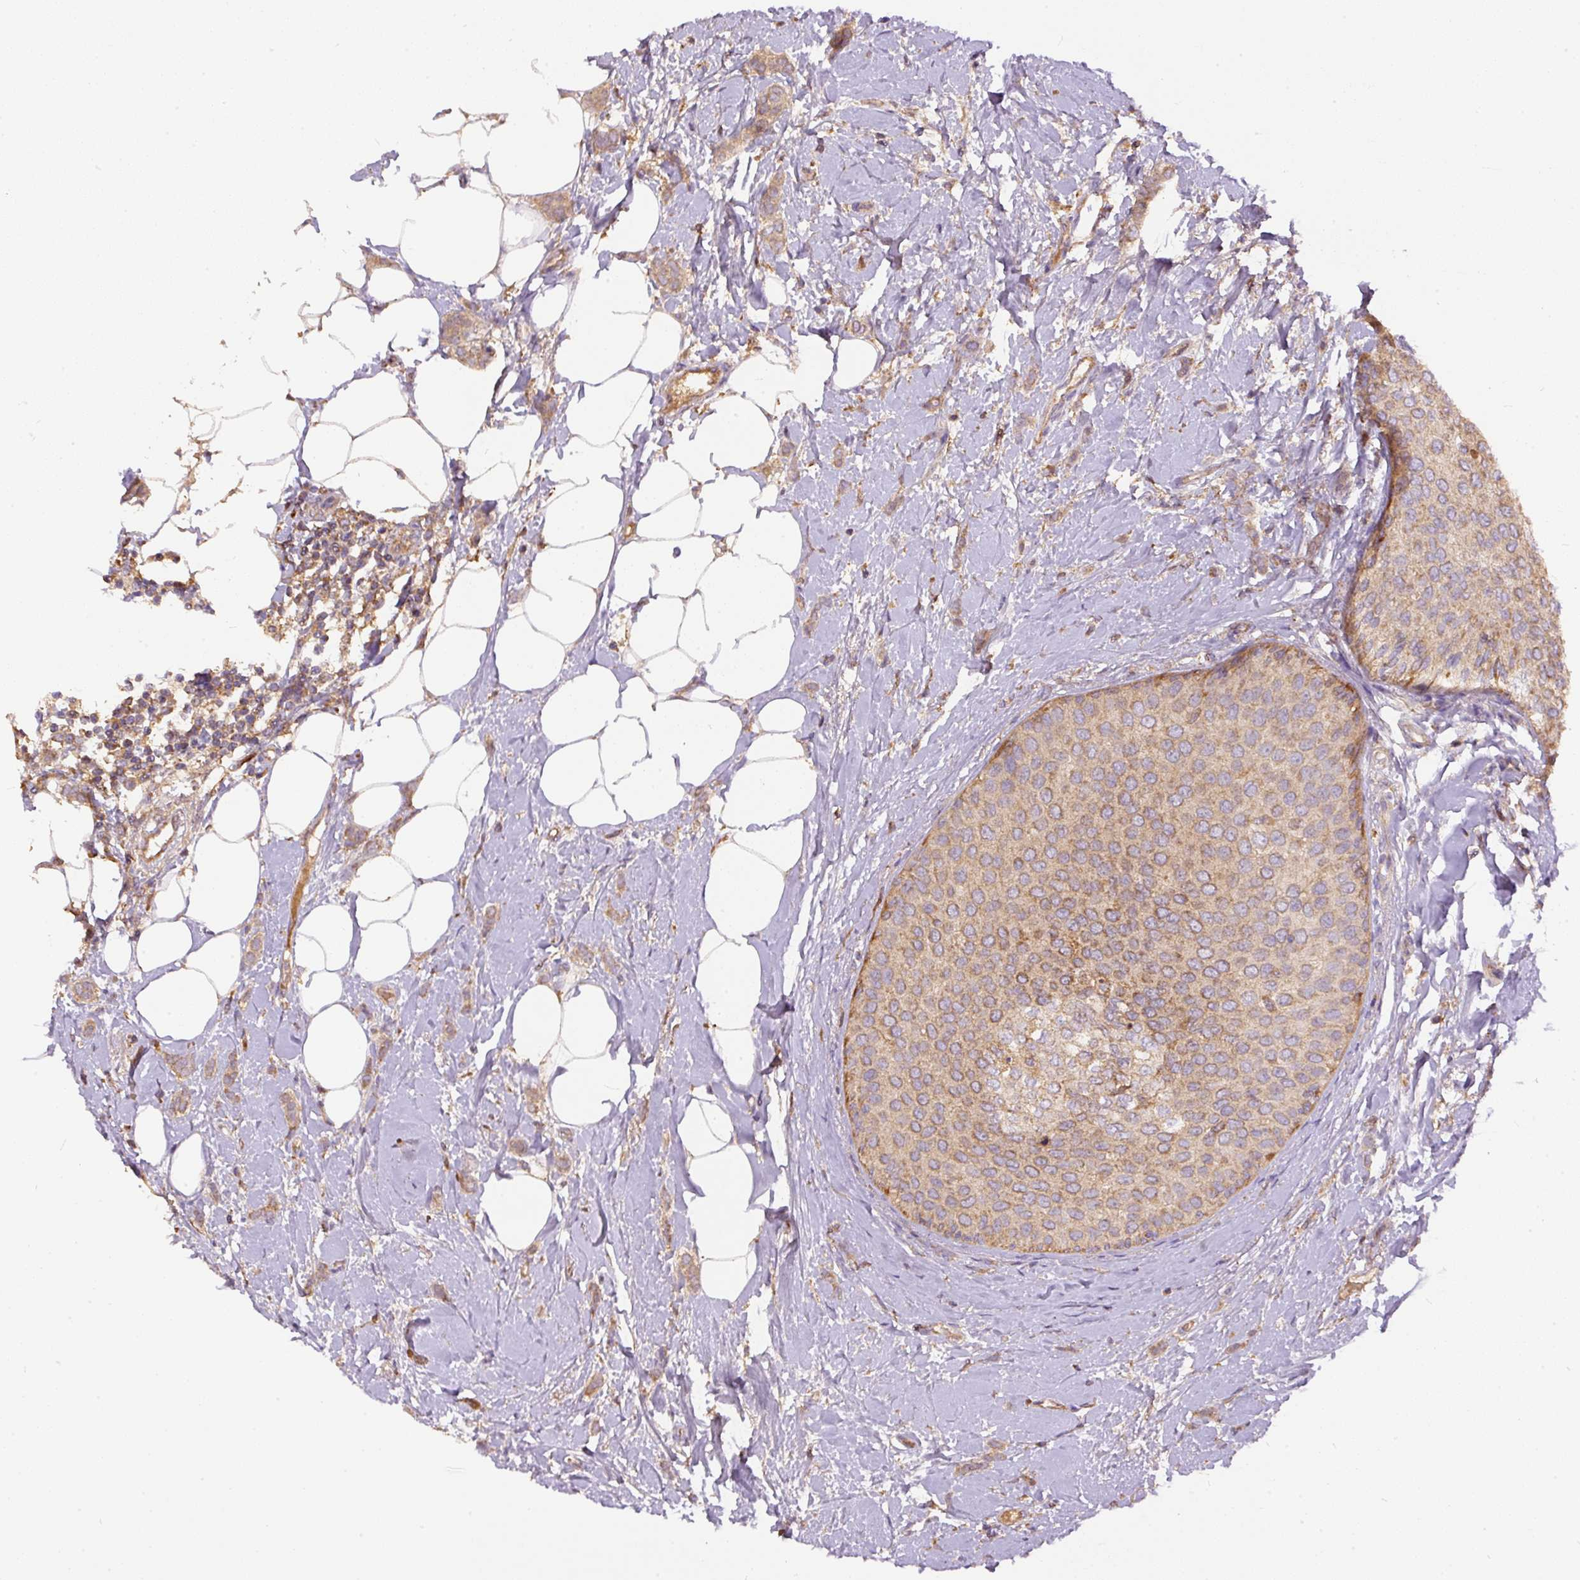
{"staining": {"intensity": "moderate", "quantity": ">75%", "location": "cytoplasmic/membranous"}, "tissue": "breast cancer", "cell_type": "Tumor cells", "image_type": "cancer", "snomed": [{"axis": "morphology", "description": "Duct carcinoma"}, {"axis": "topography", "description": "Breast"}], "caption": "About >75% of tumor cells in breast intraductal carcinoma display moderate cytoplasmic/membranous protein staining as visualized by brown immunohistochemical staining.", "gene": "DAPK1", "patient": {"sex": "female", "age": 72}}